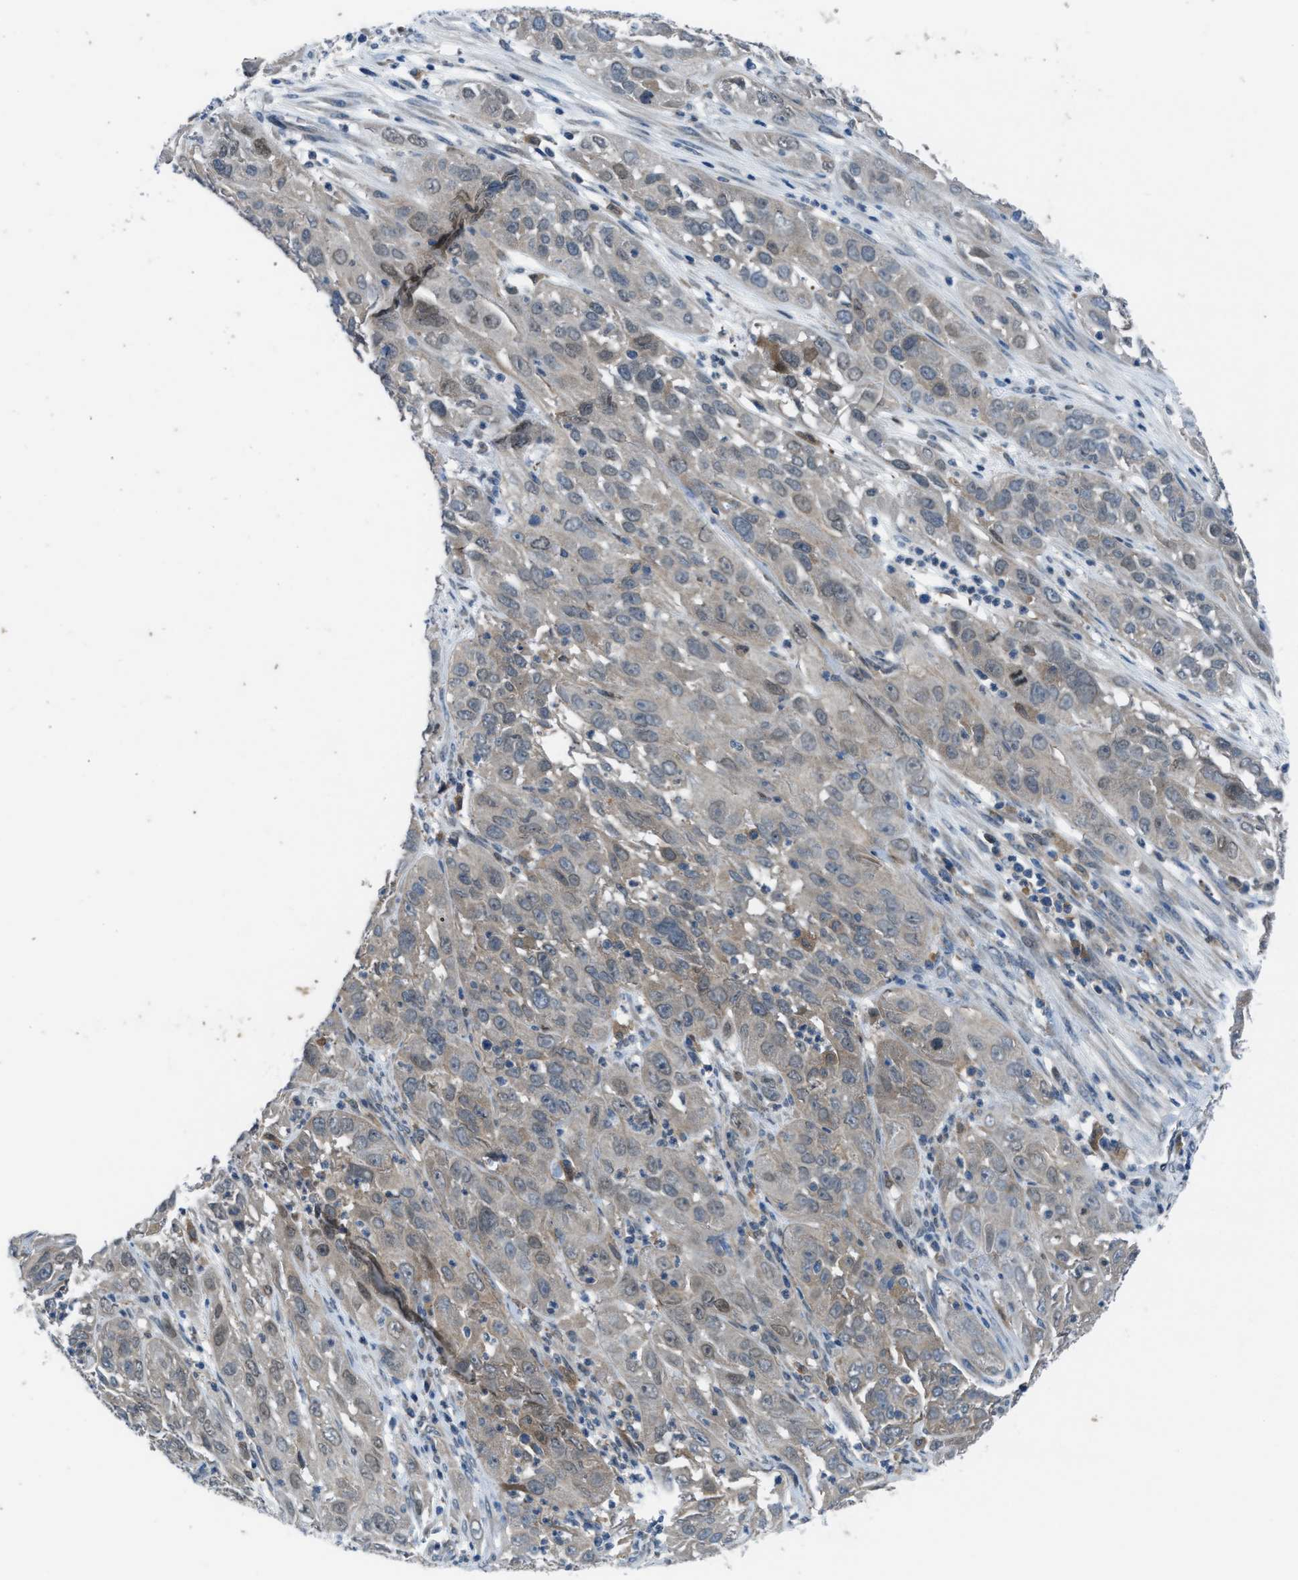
{"staining": {"intensity": "weak", "quantity": ">75%", "location": "cytoplasmic/membranous,nuclear"}, "tissue": "cervical cancer", "cell_type": "Tumor cells", "image_type": "cancer", "snomed": [{"axis": "morphology", "description": "Squamous cell carcinoma, NOS"}, {"axis": "topography", "description": "Cervix"}], "caption": "A high-resolution histopathology image shows immunohistochemistry (IHC) staining of squamous cell carcinoma (cervical), which demonstrates weak cytoplasmic/membranous and nuclear staining in about >75% of tumor cells. (DAB (3,3'-diaminobenzidine) IHC with brightfield microscopy, high magnification).", "gene": "BAZ2B", "patient": {"sex": "female", "age": 32}}